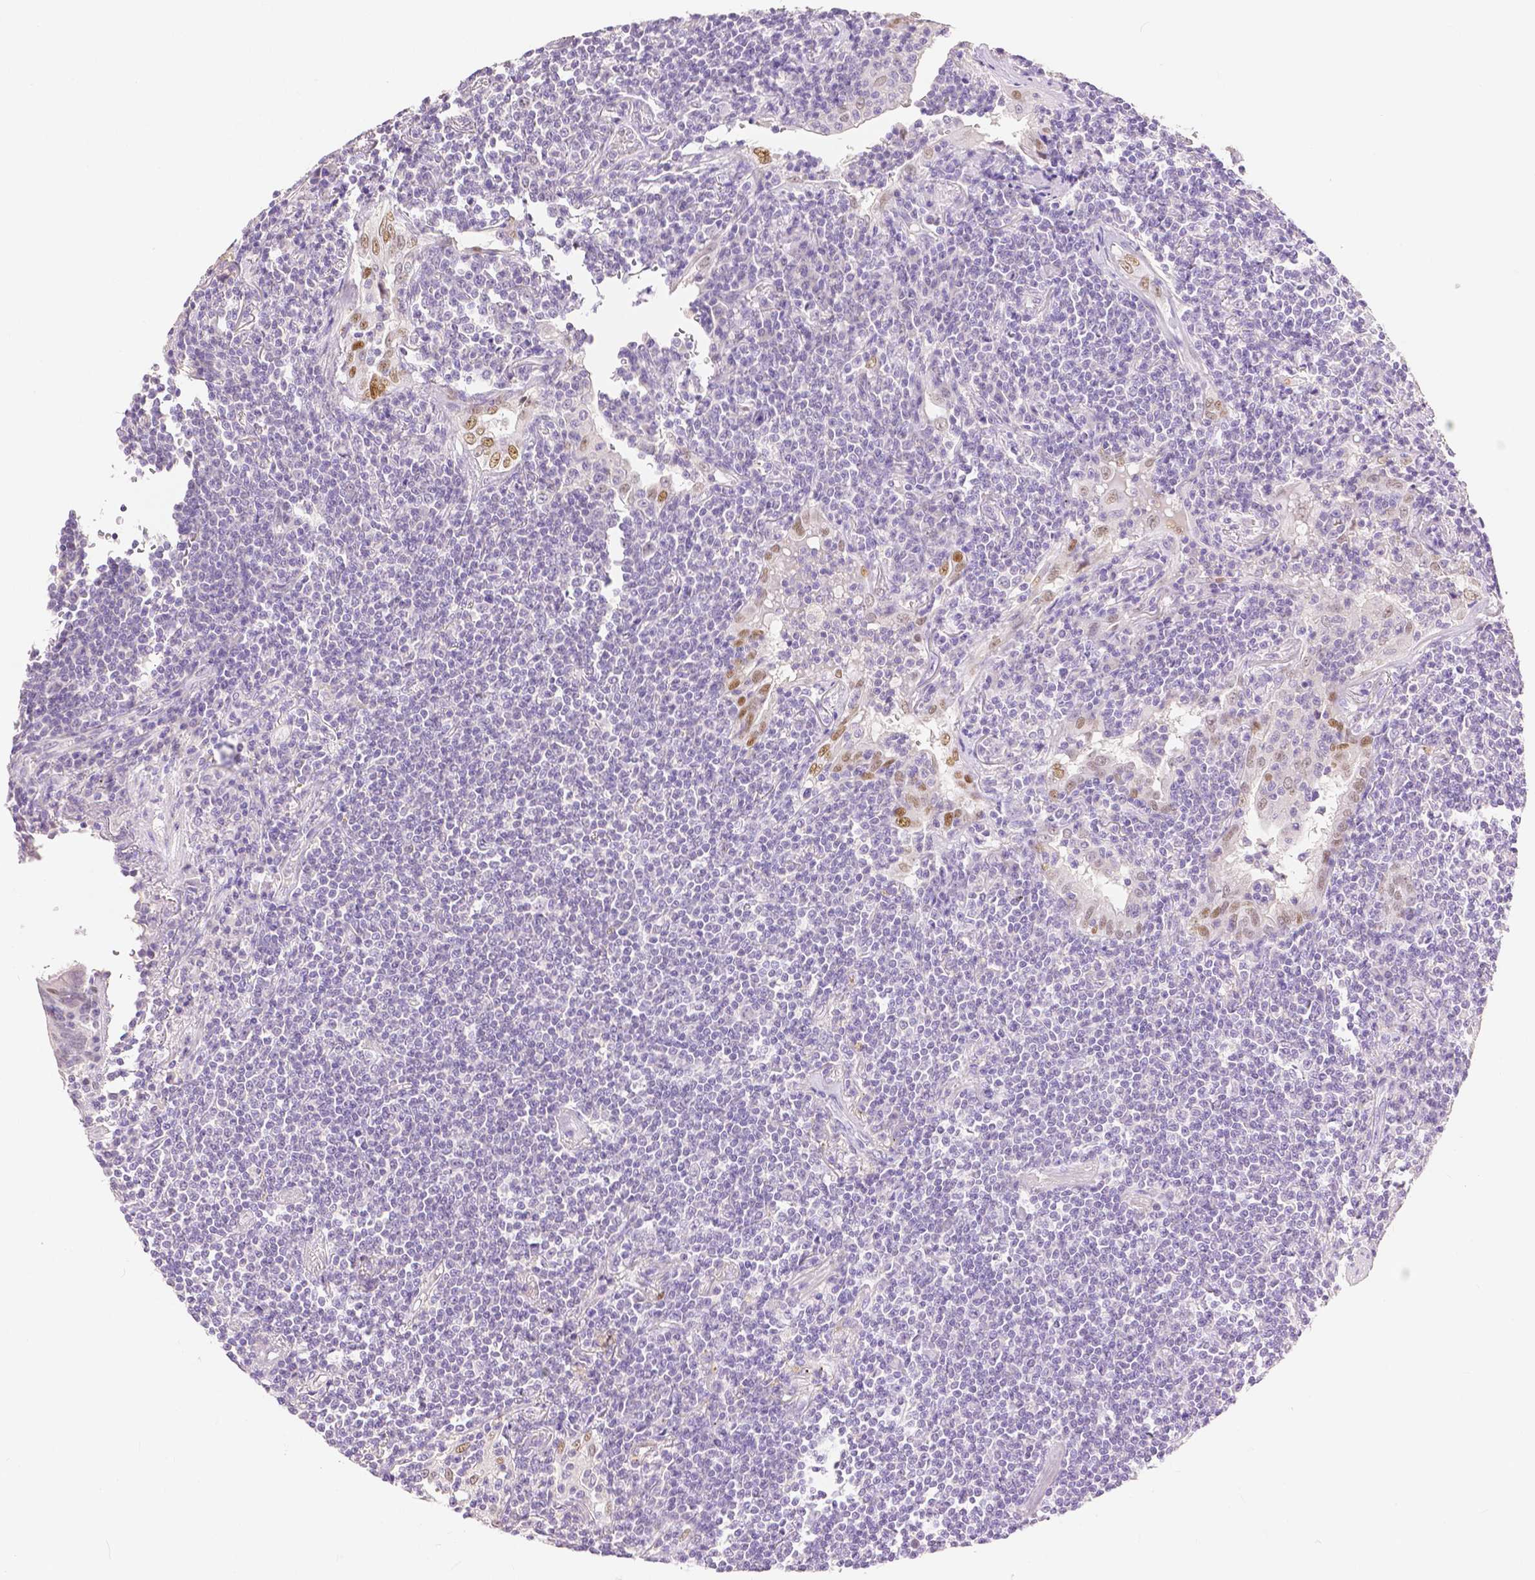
{"staining": {"intensity": "negative", "quantity": "none", "location": "none"}, "tissue": "lymphoma", "cell_type": "Tumor cells", "image_type": "cancer", "snomed": [{"axis": "morphology", "description": "Malignant lymphoma, non-Hodgkin's type, Low grade"}, {"axis": "topography", "description": "Lung"}], "caption": "Photomicrograph shows no significant protein expression in tumor cells of lymphoma.", "gene": "HNF1B", "patient": {"sex": "female", "age": 71}}